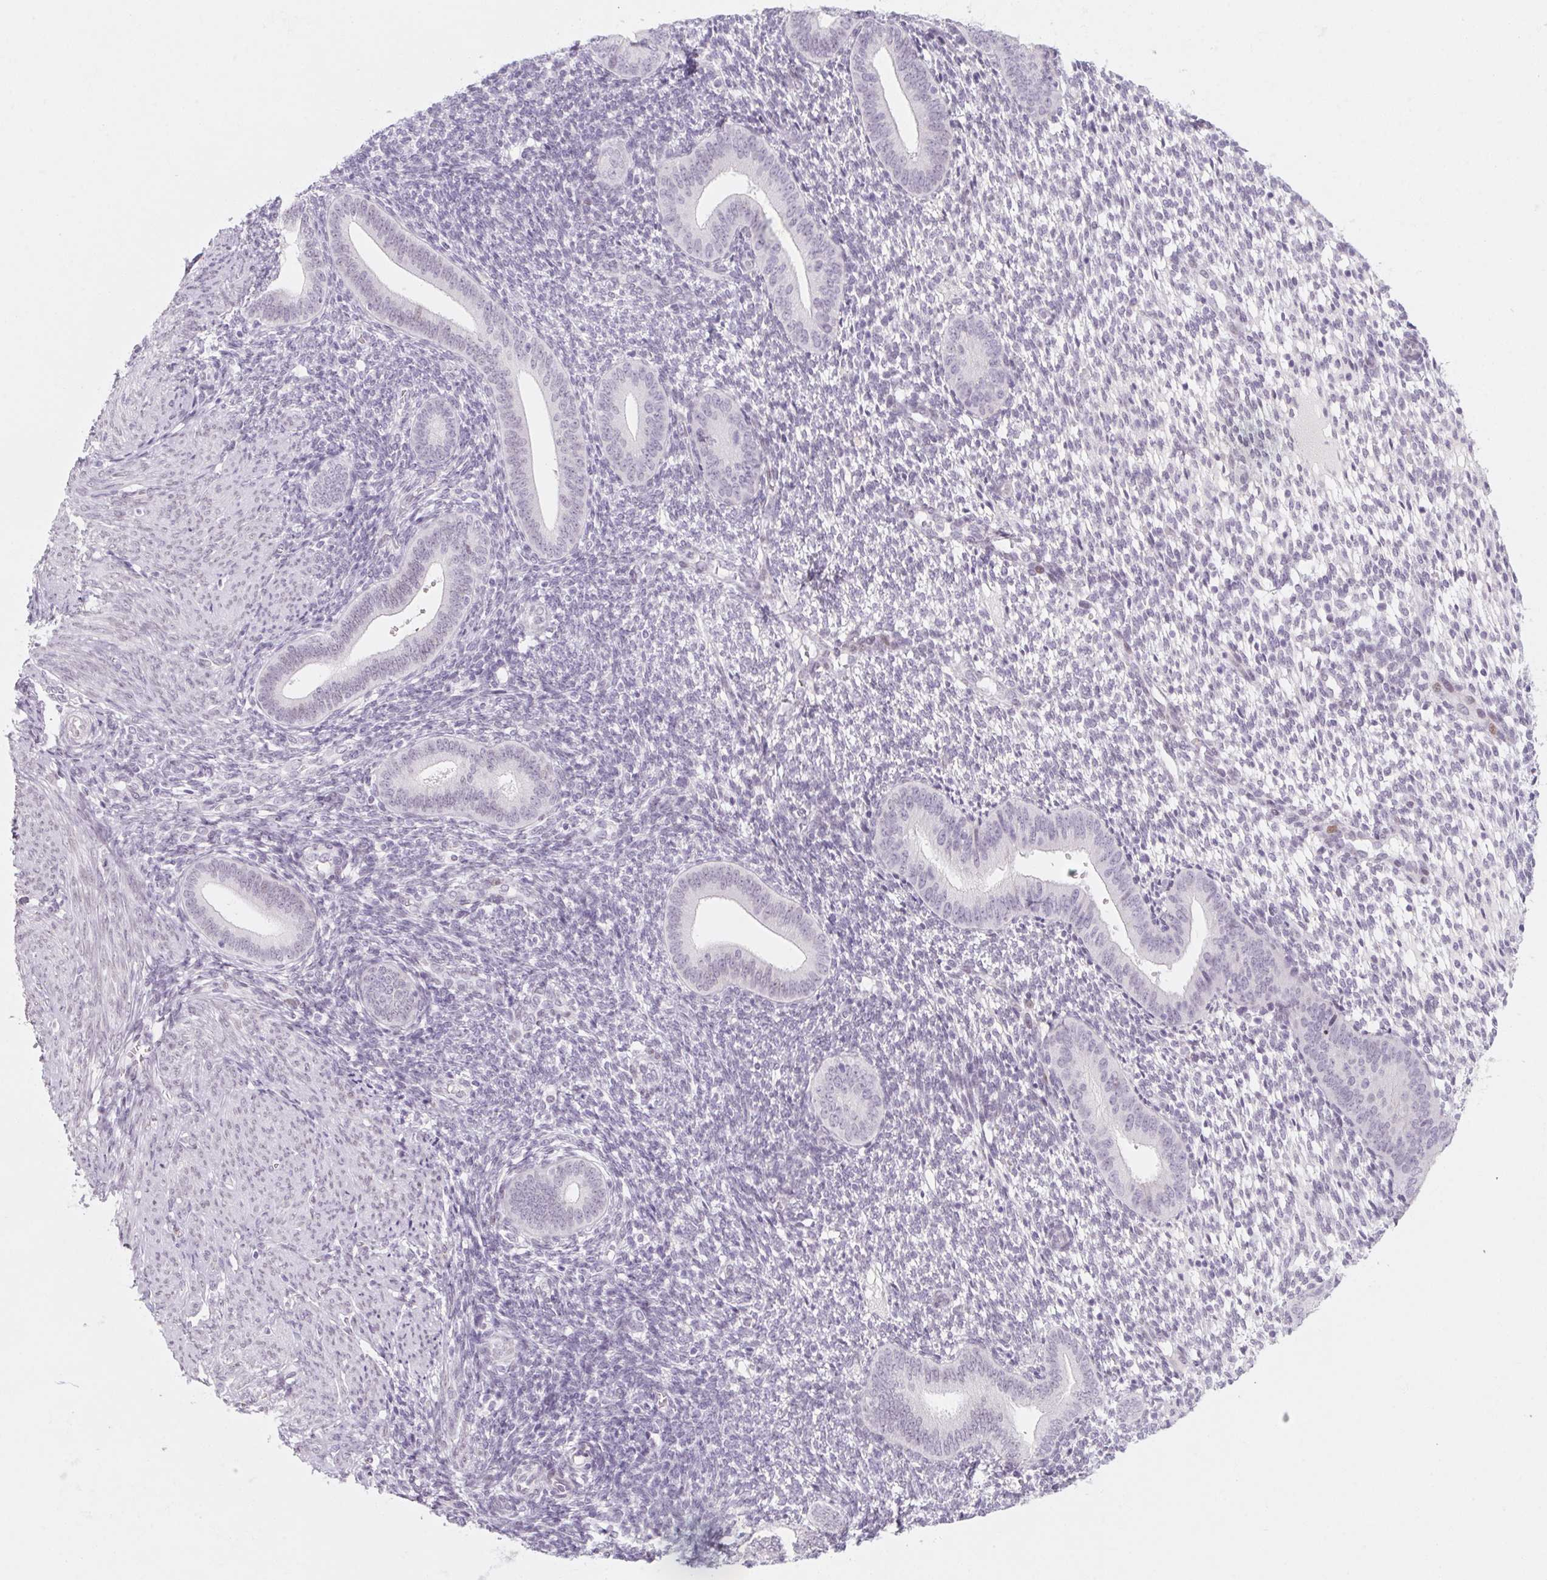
{"staining": {"intensity": "negative", "quantity": "none", "location": "none"}, "tissue": "endometrium", "cell_type": "Cells in endometrial stroma", "image_type": "normal", "snomed": [{"axis": "morphology", "description": "Normal tissue, NOS"}, {"axis": "topography", "description": "Endometrium"}], "caption": "The IHC micrograph has no significant expression in cells in endometrial stroma of endometrium.", "gene": "KCNQ2", "patient": {"sex": "female", "age": 40}}